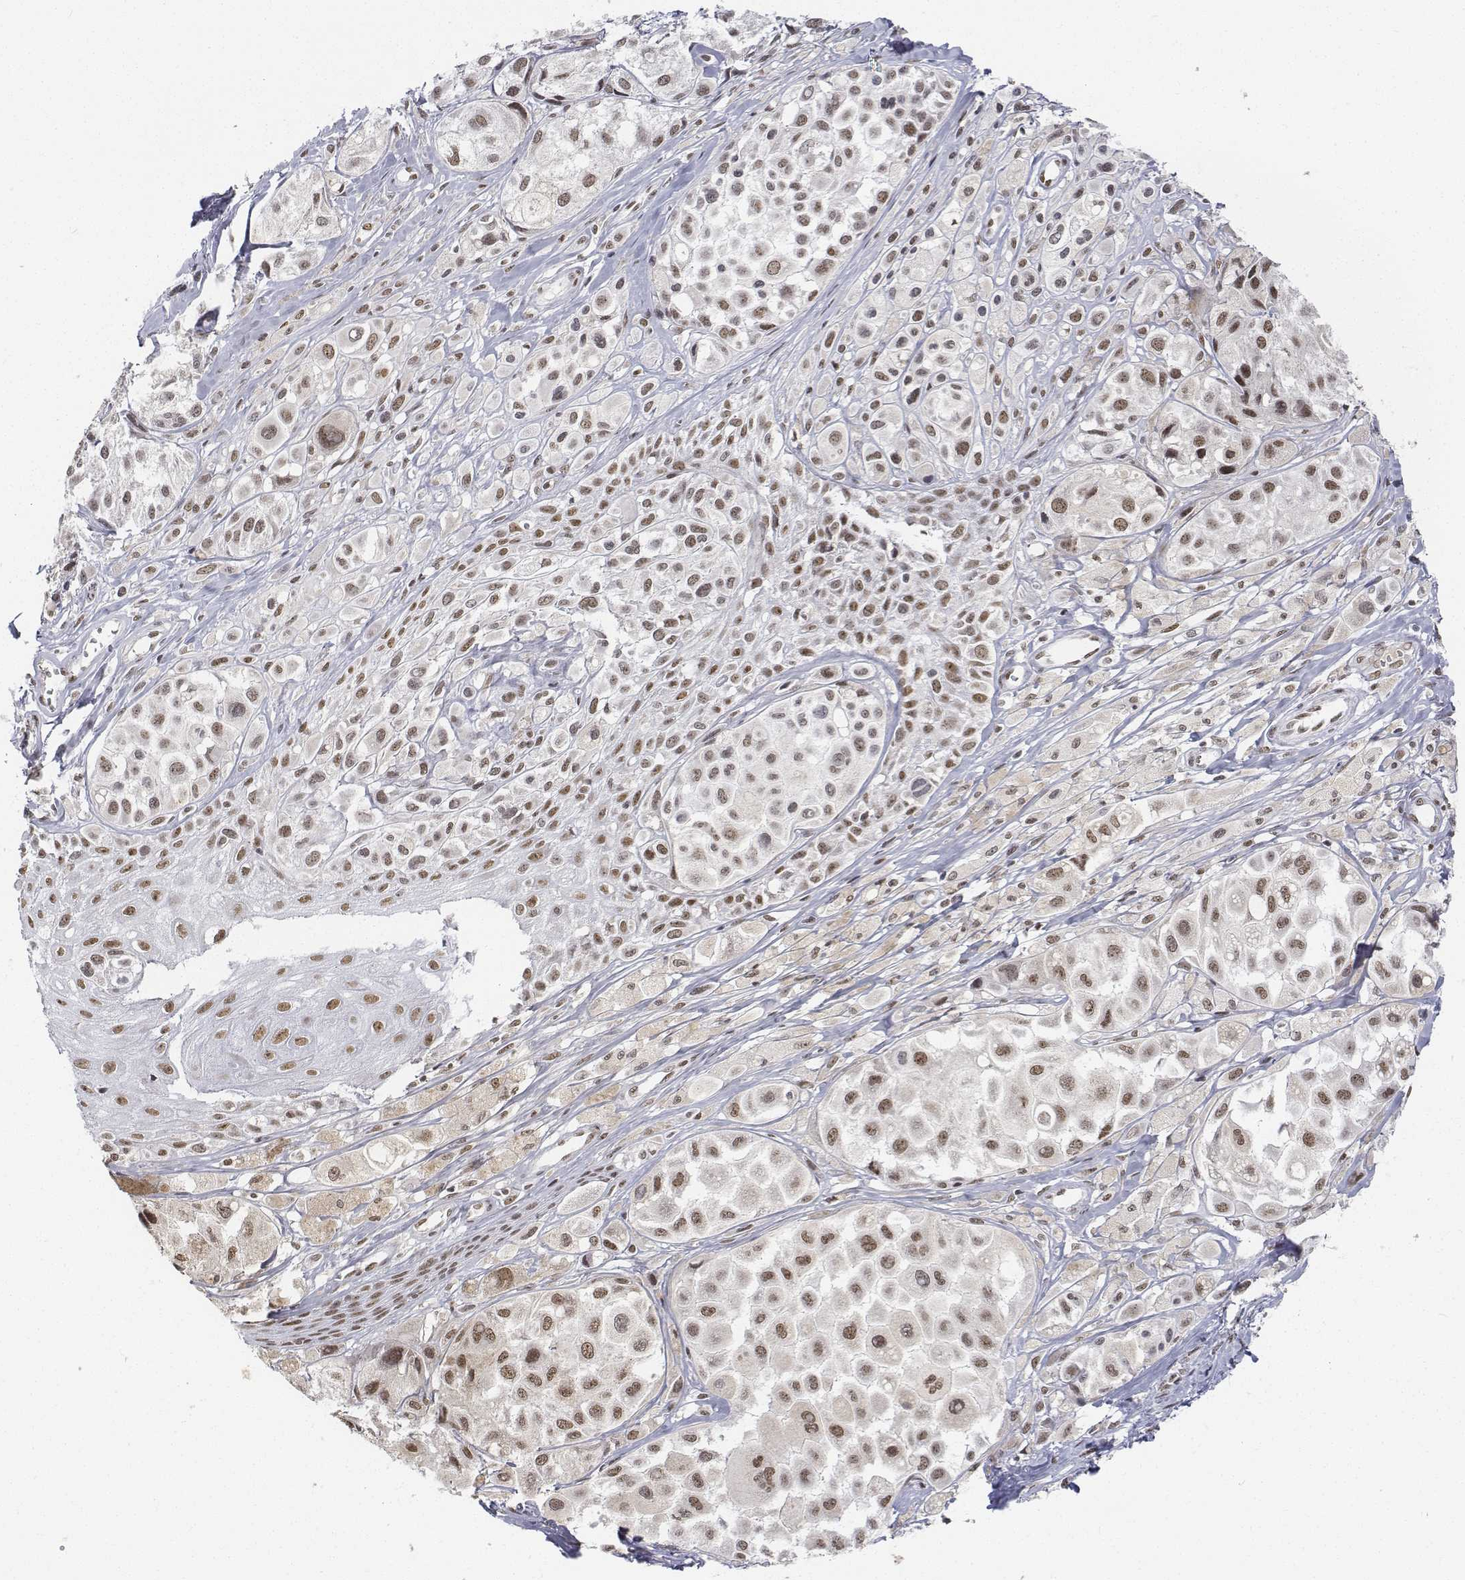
{"staining": {"intensity": "moderate", "quantity": ">75%", "location": "nuclear"}, "tissue": "melanoma", "cell_type": "Tumor cells", "image_type": "cancer", "snomed": [{"axis": "morphology", "description": "Malignant melanoma, NOS"}, {"axis": "topography", "description": "Skin"}], "caption": "The image exhibits immunohistochemical staining of malignant melanoma. There is moderate nuclear staining is identified in approximately >75% of tumor cells.", "gene": "ATRX", "patient": {"sex": "male", "age": 77}}